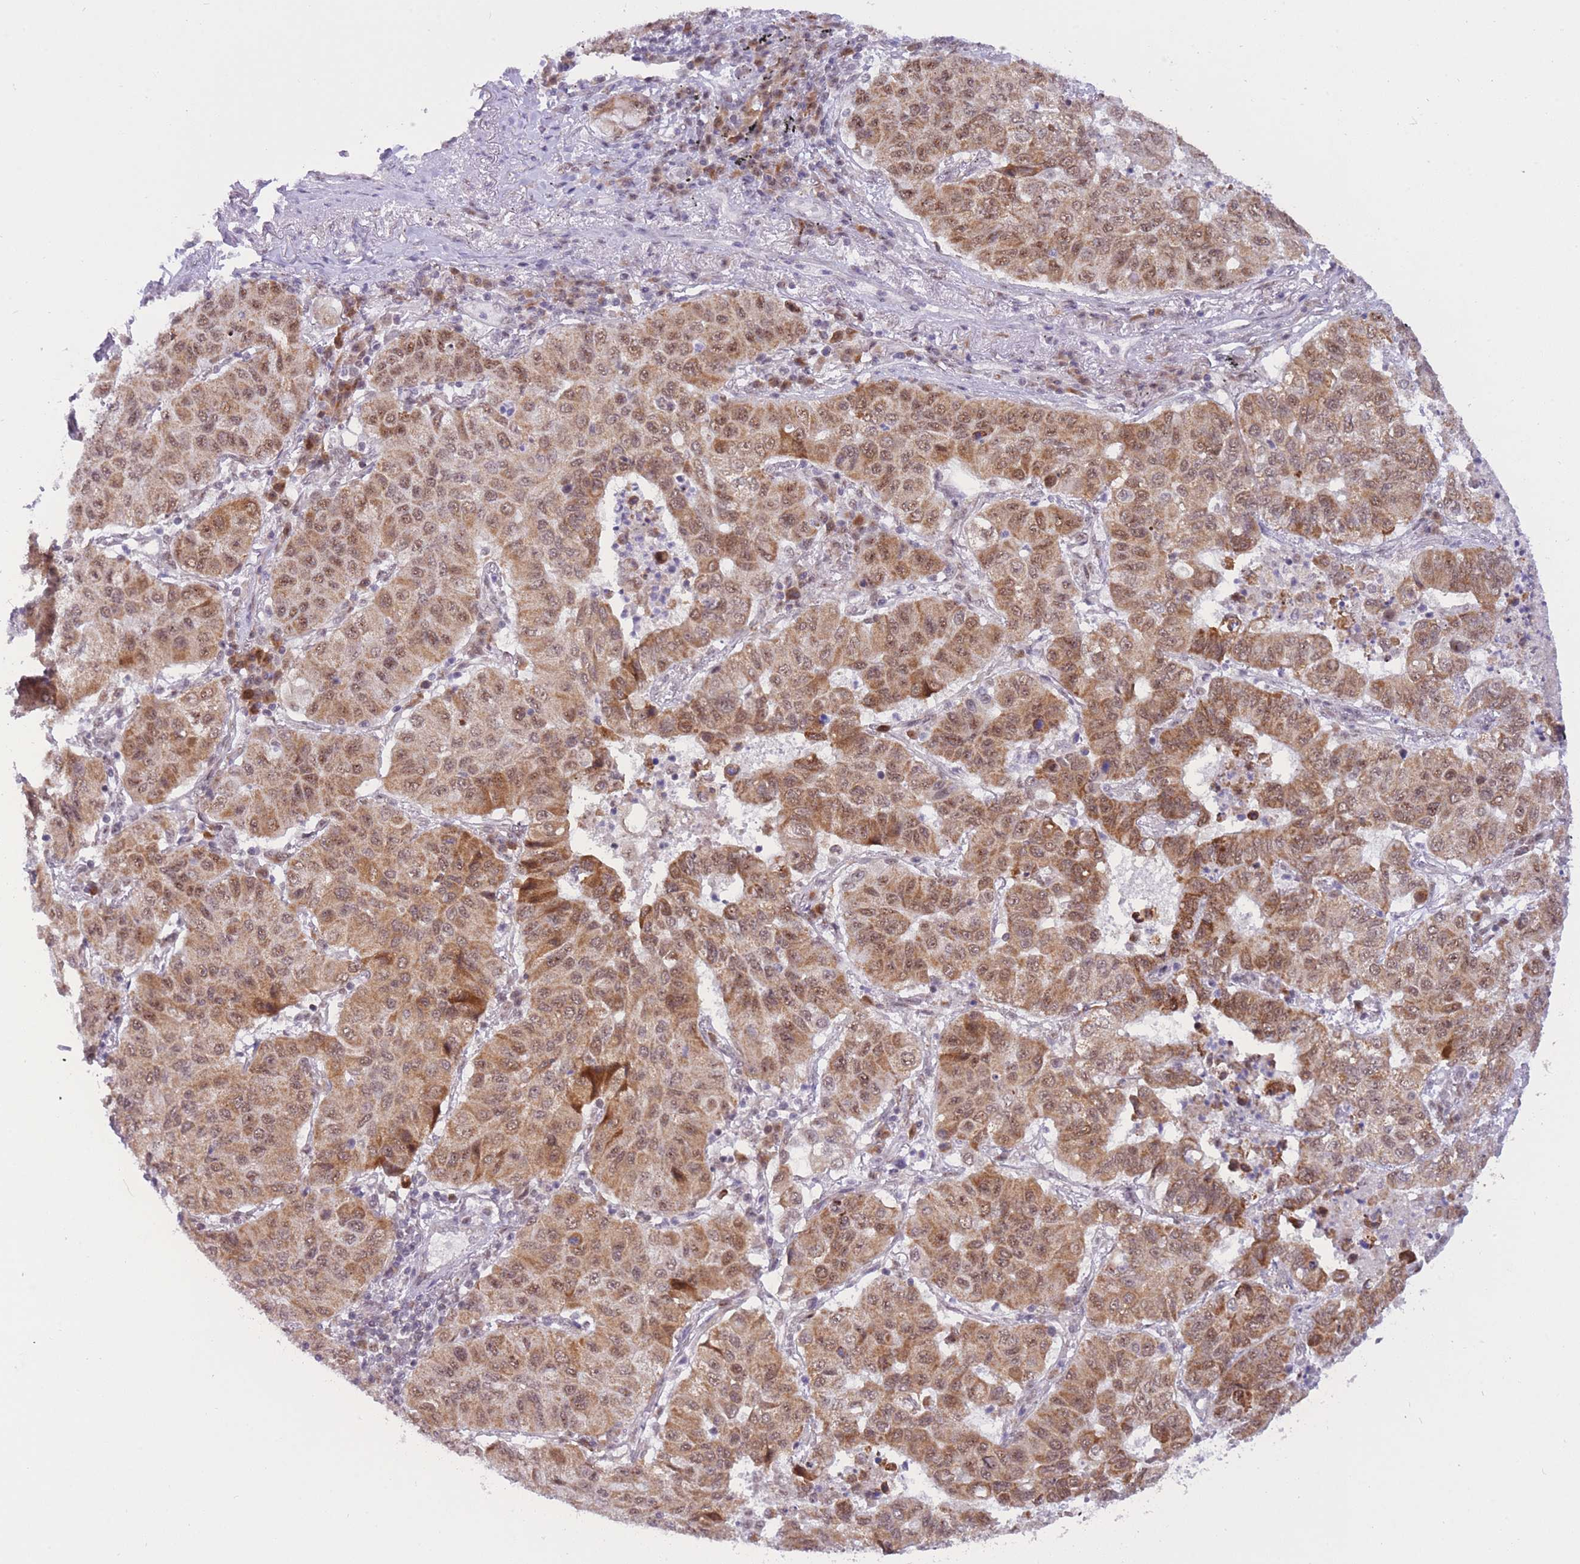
{"staining": {"intensity": "moderate", "quantity": ">75%", "location": "cytoplasmic/membranous,nuclear"}, "tissue": "lung cancer", "cell_type": "Tumor cells", "image_type": "cancer", "snomed": [{"axis": "morphology", "description": "Squamous cell carcinoma, NOS"}, {"axis": "topography", "description": "Lung"}], "caption": "The histopathology image reveals immunohistochemical staining of lung cancer (squamous cell carcinoma). There is moderate cytoplasmic/membranous and nuclear staining is seen in approximately >75% of tumor cells. The protein is shown in brown color, while the nuclei are stained blue.", "gene": "CYP2B6", "patient": {"sex": "male", "age": 74}}